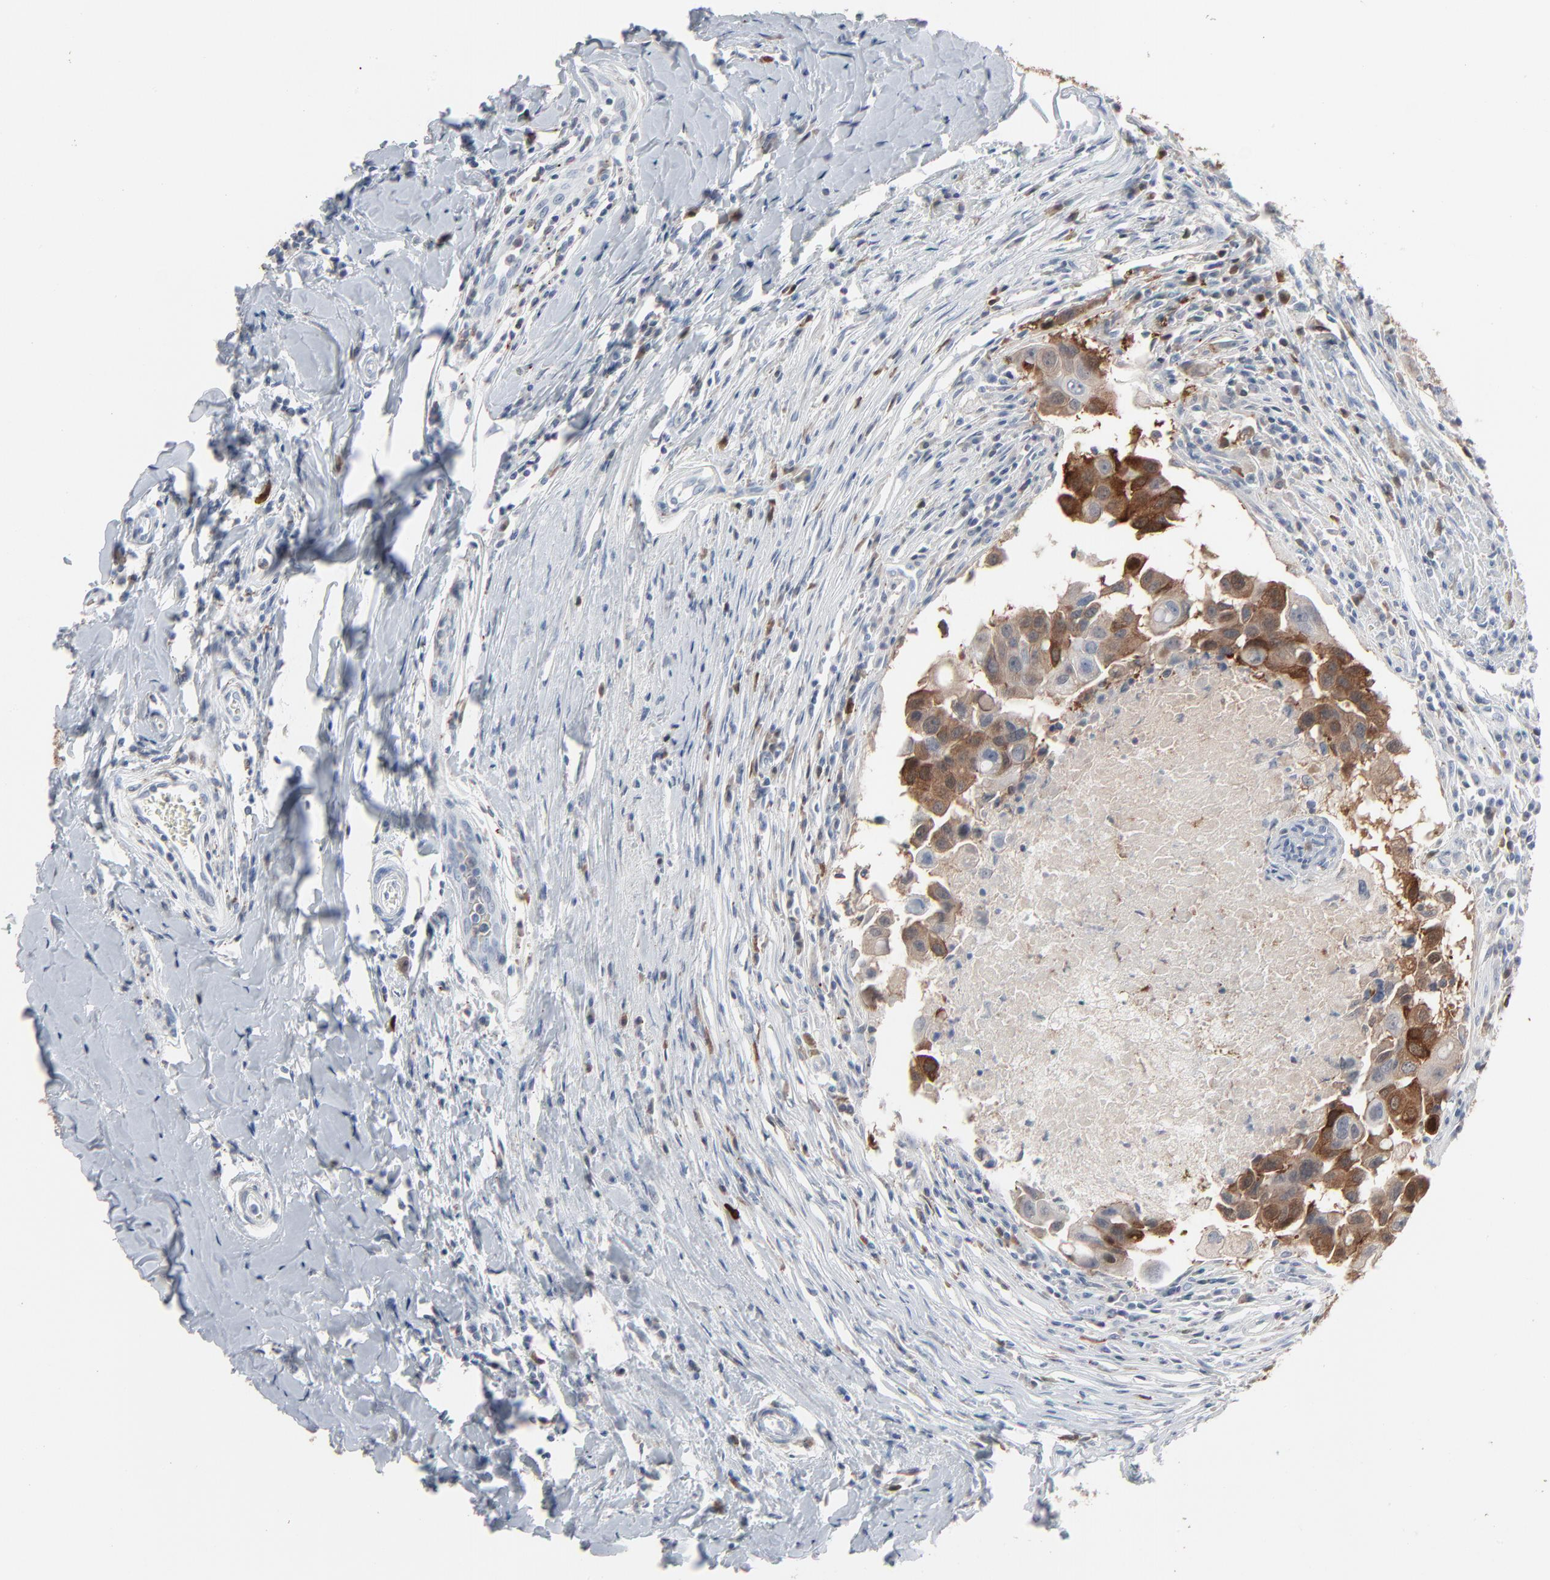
{"staining": {"intensity": "moderate", "quantity": ">75%", "location": "cytoplasmic/membranous"}, "tissue": "breast cancer", "cell_type": "Tumor cells", "image_type": "cancer", "snomed": [{"axis": "morphology", "description": "Duct carcinoma"}, {"axis": "topography", "description": "Breast"}], "caption": "This is an image of IHC staining of breast cancer, which shows moderate expression in the cytoplasmic/membranous of tumor cells.", "gene": "PHGDH", "patient": {"sex": "female", "age": 27}}